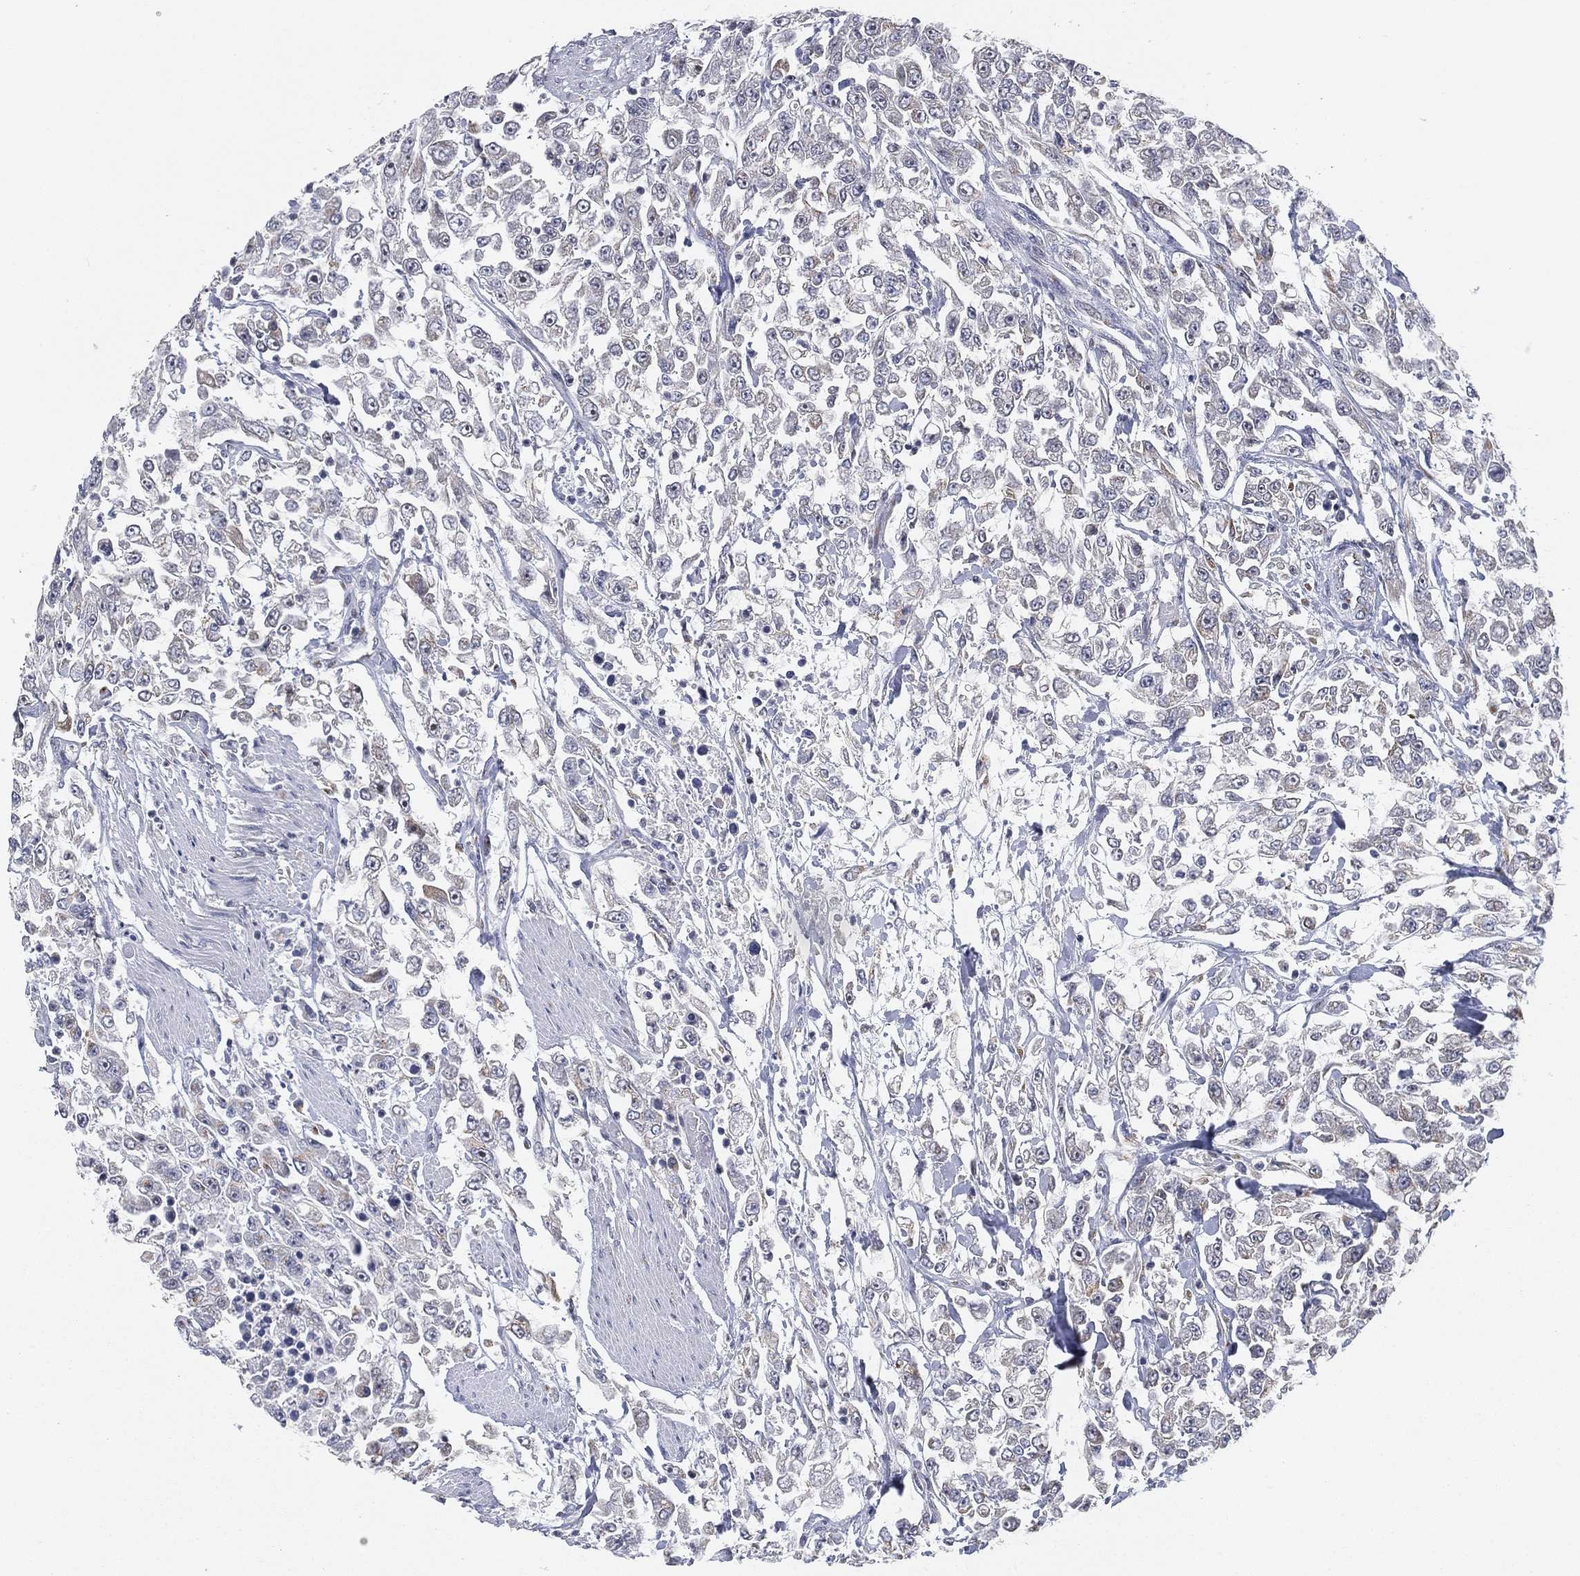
{"staining": {"intensity": "weak", "quantity": "<25%", "location": "cytoplasmic/membranous"}, "tissue": "urothelial cancer", "cell_type": "Tumor cells", "image_type": "cancer", "snomed": [{"axis": "morphology", "description": "Urothelial carcinoma, High grade"}, {"axis": "topography", "description": "Urinary bladder"}], "caption": "Immunohistochemical staining of urothelial cancer exhibits no significant expression in tumor cells. The staining is performed using DAB brown chromogen with nuclei counter-stained in using hematoxylin.", "gene": "TICAM1", "patient": {"sex": "male", "age": 46}}